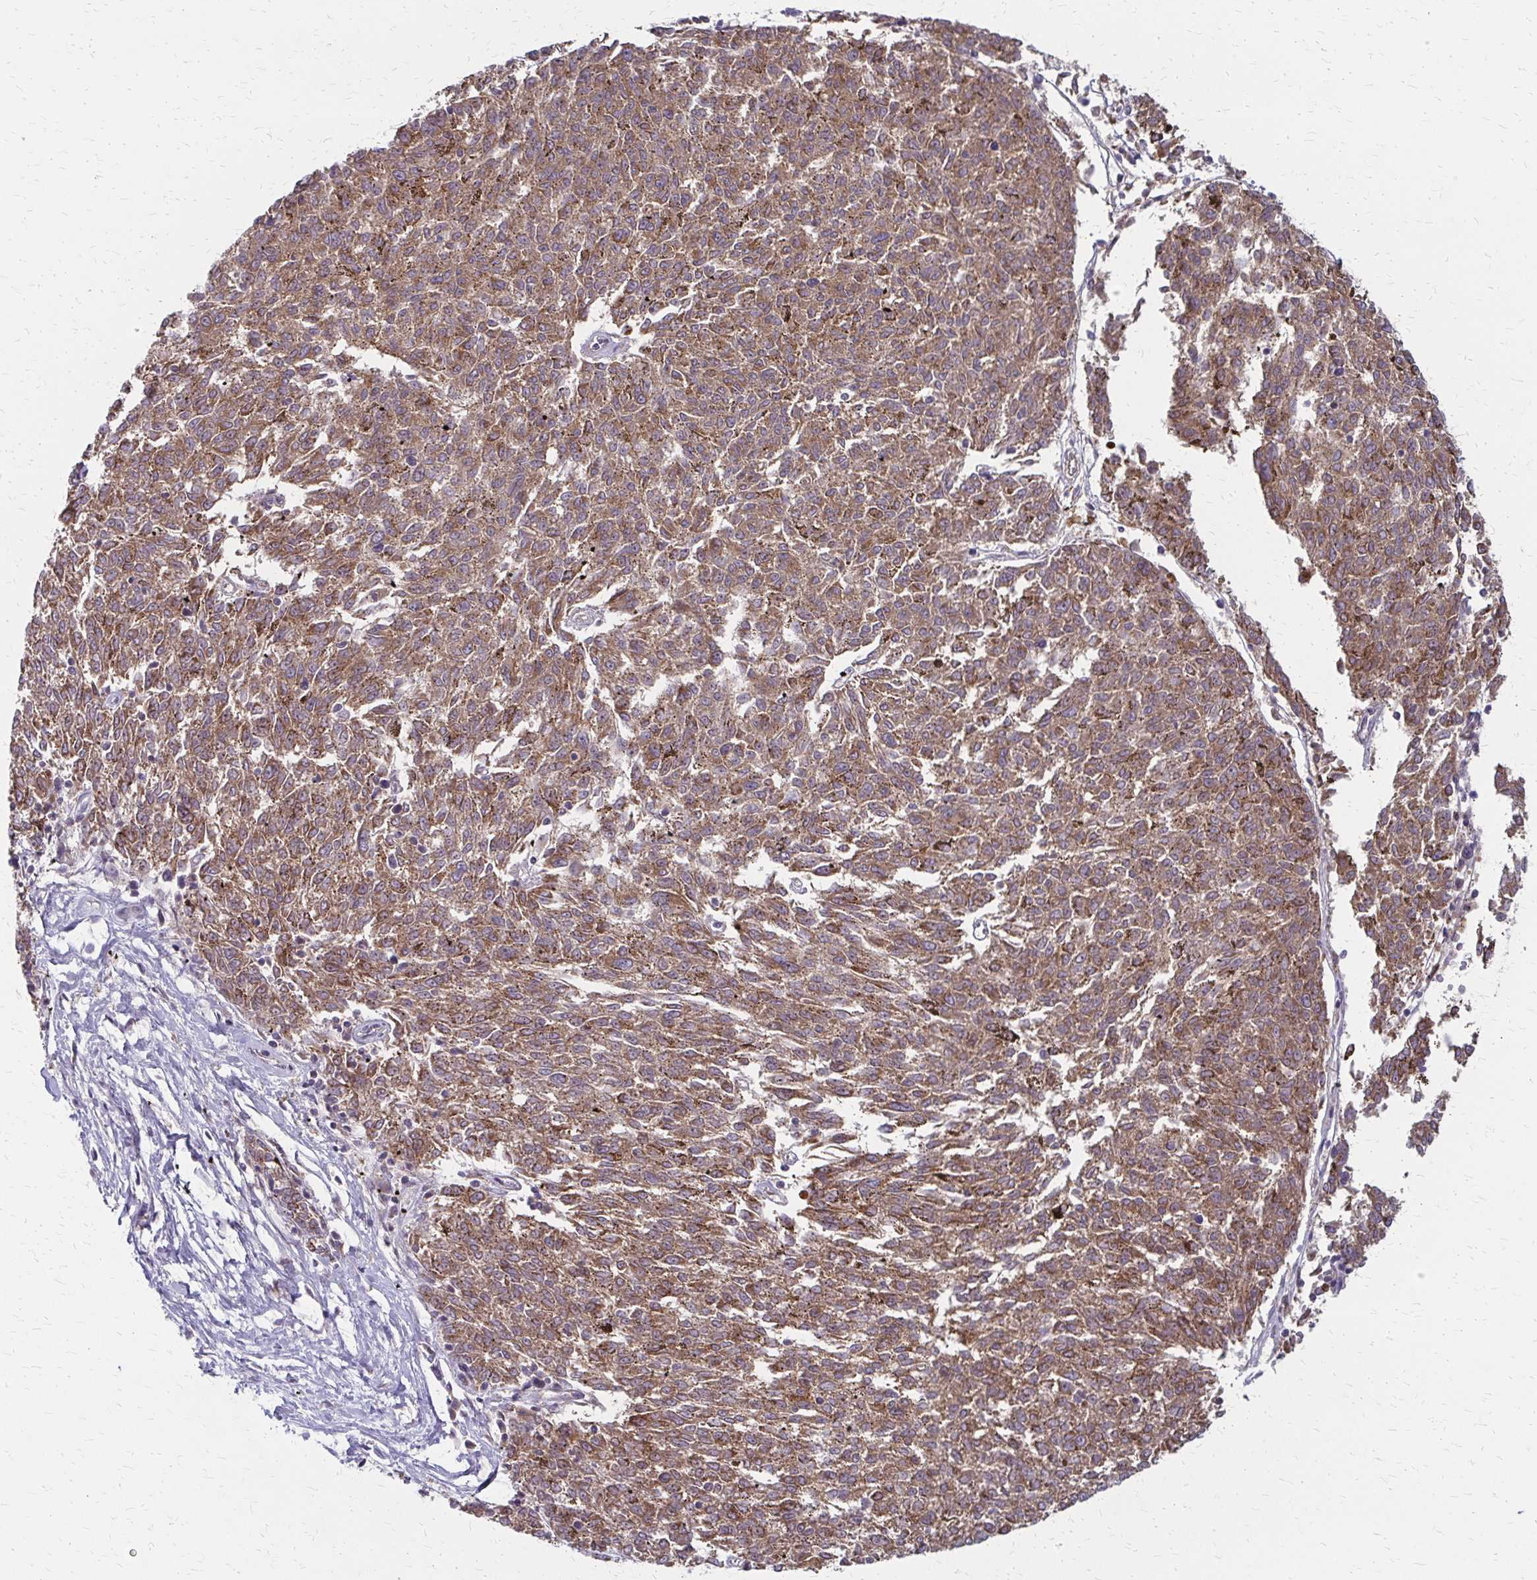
{"staining": {"intensity": "moderate", "quantity": ">75%", "location": "cytoplasmic/membranous"}, "tissue": "melanoma", "cell_type": "Tumor cells", "image_type": "cancer", "snomed": [{"axis": "morphology", "description": "Malignant melanoma, NOS"}, {"axis": "topography", "description": "Skin"}], "caption": "Protein positivity by IHC demonstrates moderate cytoplasmic/membranous staining in about >75% of tumor cells in malignant melanoma.", "gene": "ZNF383", "patient": {"sex": "female", "age": 72}}